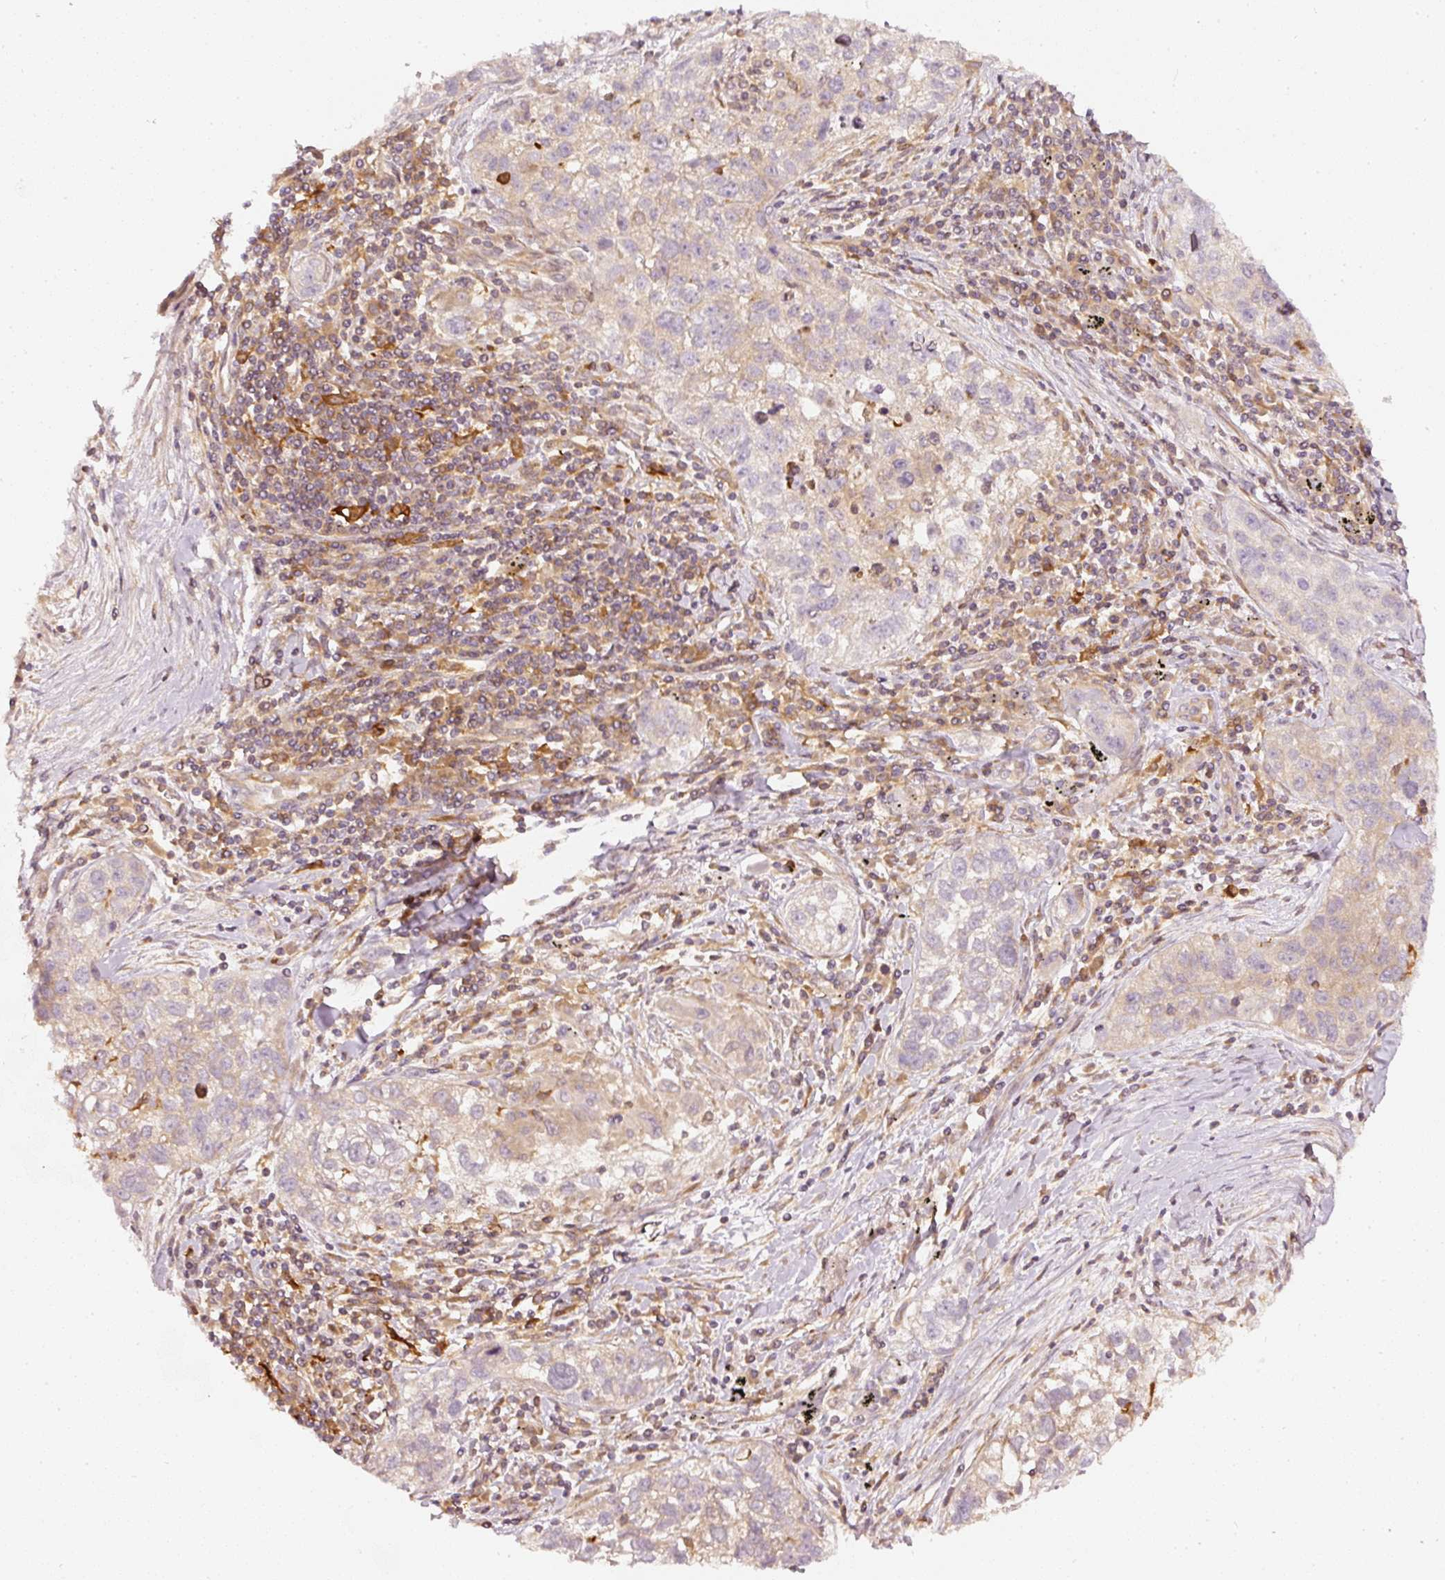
{"staining": {"intensity": "moderate", "quantity": "25%-75%", "location": "cytoplasmic/membranous"}, "tissue": "lung cancer", "cell_type": "Tumor cells", "image_type": "cancer", "snomed": [{"axis": "morphology", "description": "Squamous cell carcinoma, NOS"}, {"axis": "topography", "description": "Lung"}], "caption": "Brown immunohistochemical staining in human squamous cell carcinoma (lung) shows moderate cytoplasmic/membranous staining in approximately 25%-75% of tumor cells. Using DAB (brown) and hematoxylin (blue) stains, captured at high magnification using brightfield microscopy.", "gene": "ASMTL", "patient": {"sex": "male", "age": 74}}